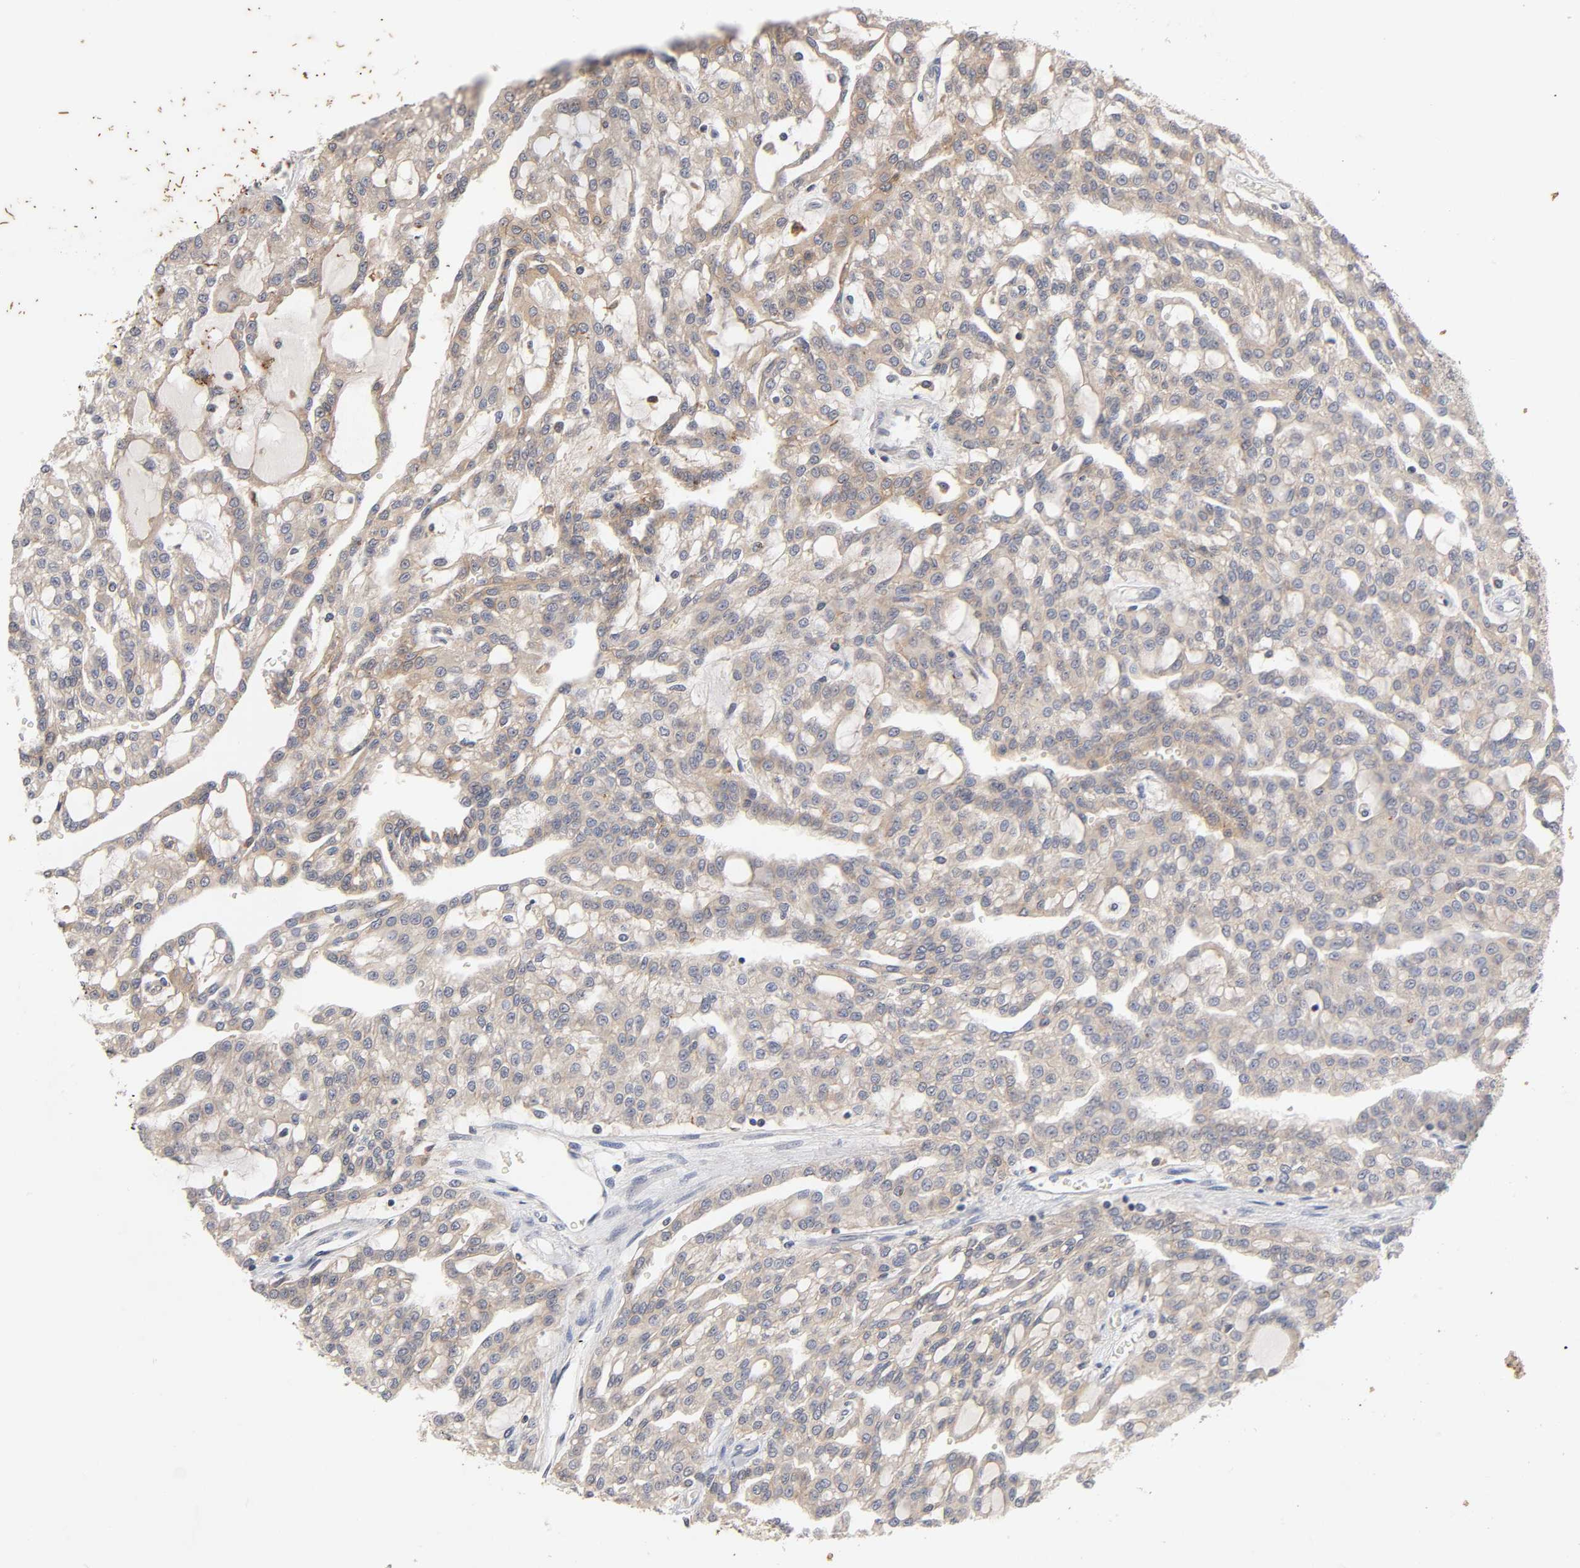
{"staining": {"intensity": "weak", "quantity": ">75%", "location": "cytoplasmic/membranous"}, "tissue": "renal cancer", "cell_type": "Tumor cells", "image_type": "cancer", "snomed": [{"axis": "morphology", "description": "Adenocarcinoma, NOS"}, {"axis": "topography", "description": "Kidney"}], "caption": "IHC (DAB (3,3'-diaminobenzidine)) staining of renal cancer (adenocarcinoma) shows weak cytoplasmic/membranous protein expression in about >75% of tumor cells.", "gene": "CXADR", "patient": {"sex": "male", "age": 63}}